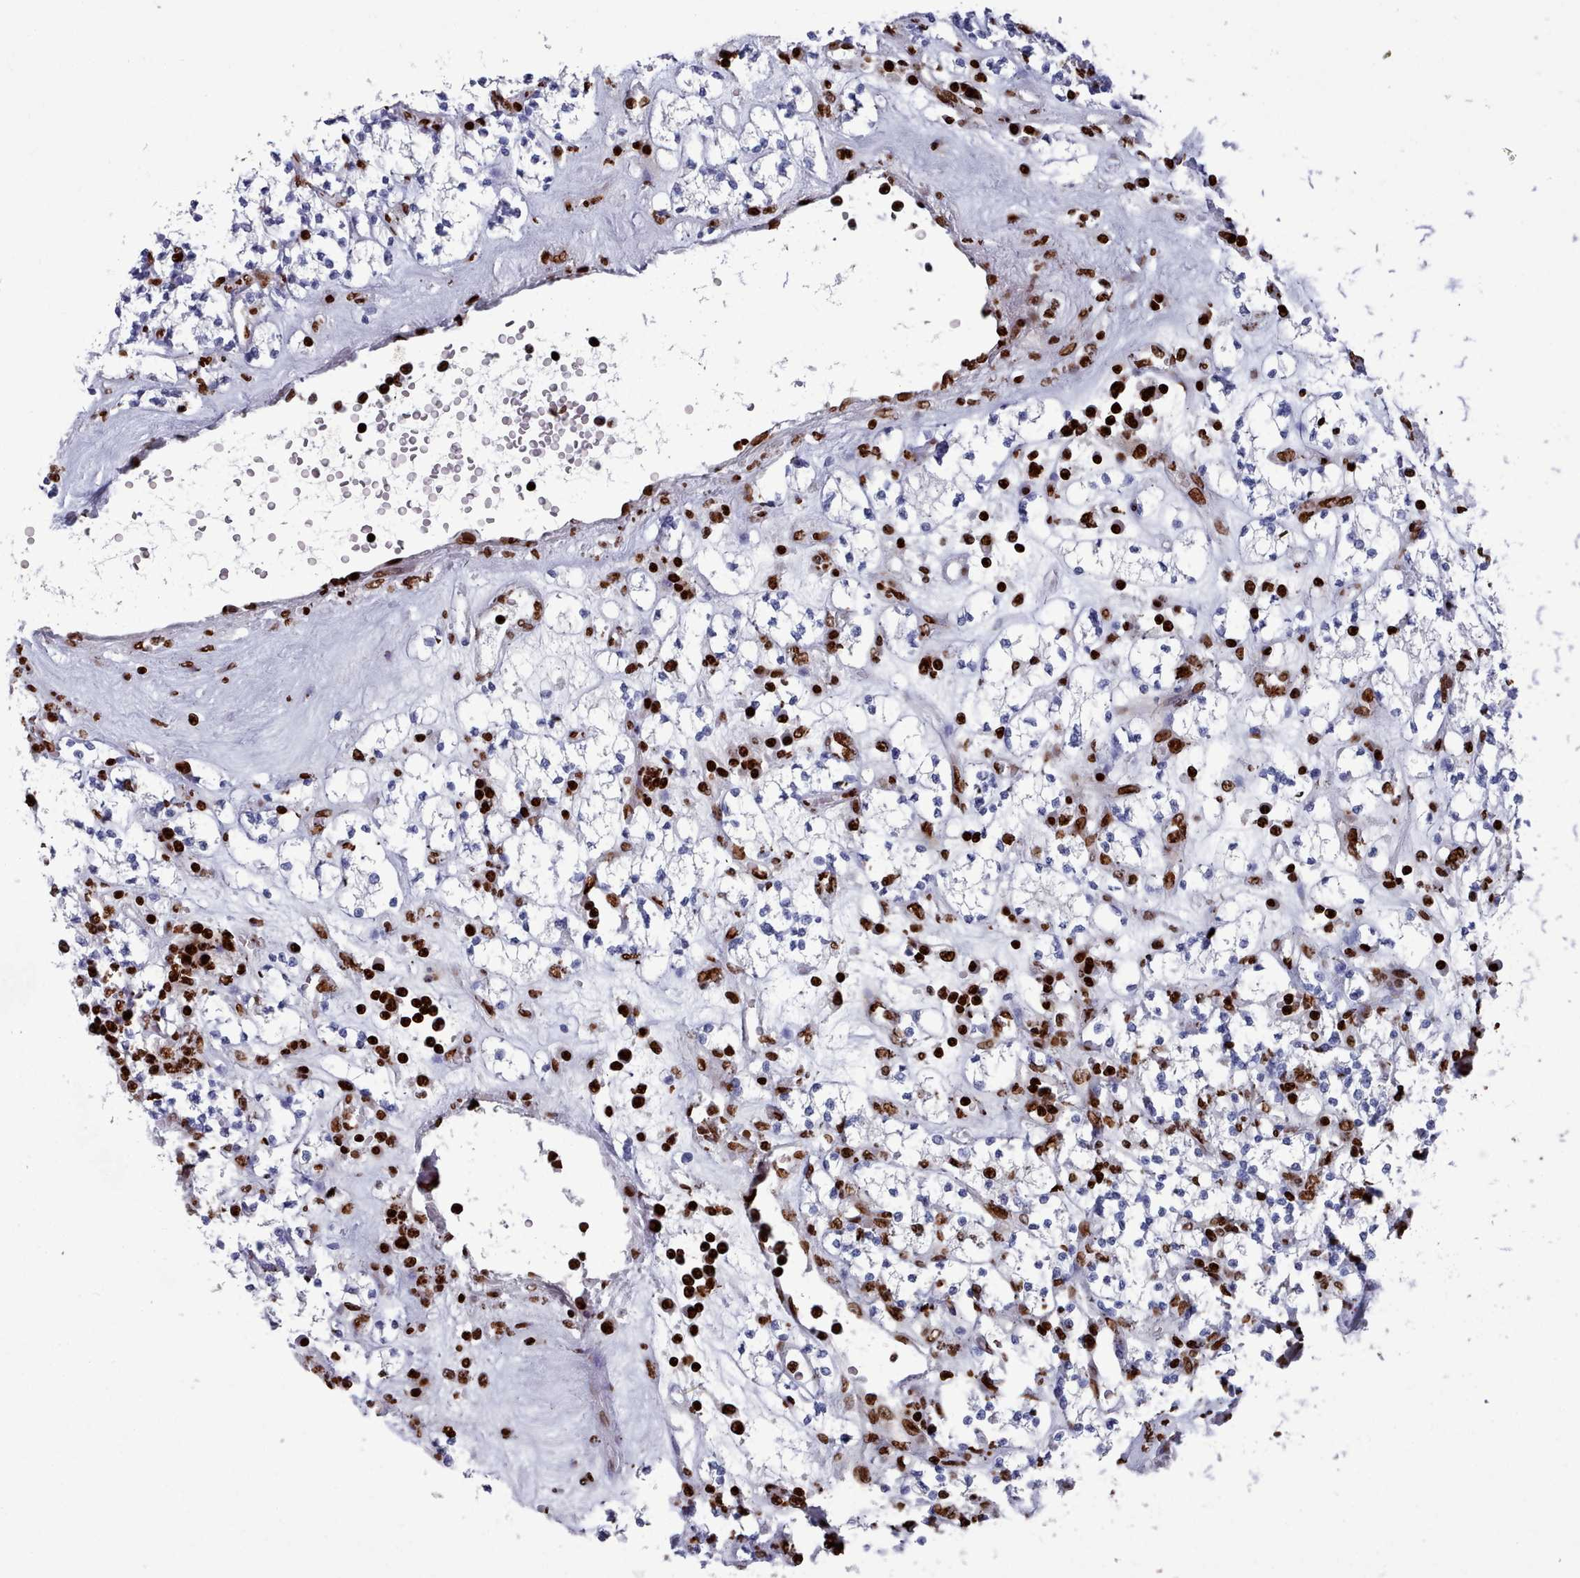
{"staining": {"intensity": "negative", "quantity": "none", "location": "none"}, "tissue": "renal cancer", "cell_type": "Tumor cells", "image_type": "cancer", "snomed": [{"axis": "morphology", "description": "Adenocarcinoma, NOS"}, {"axis": "topography", "description": "Kidney"}], "caption": "An immunohistochemistry (IHC) histopathology image of adenocarcinoma (renal) is shown. There is no staining in tumor cells of adenocarcinoma (renal).", "gene": "PCDHB12", "patient": {"sex": "male", "age": 77}}